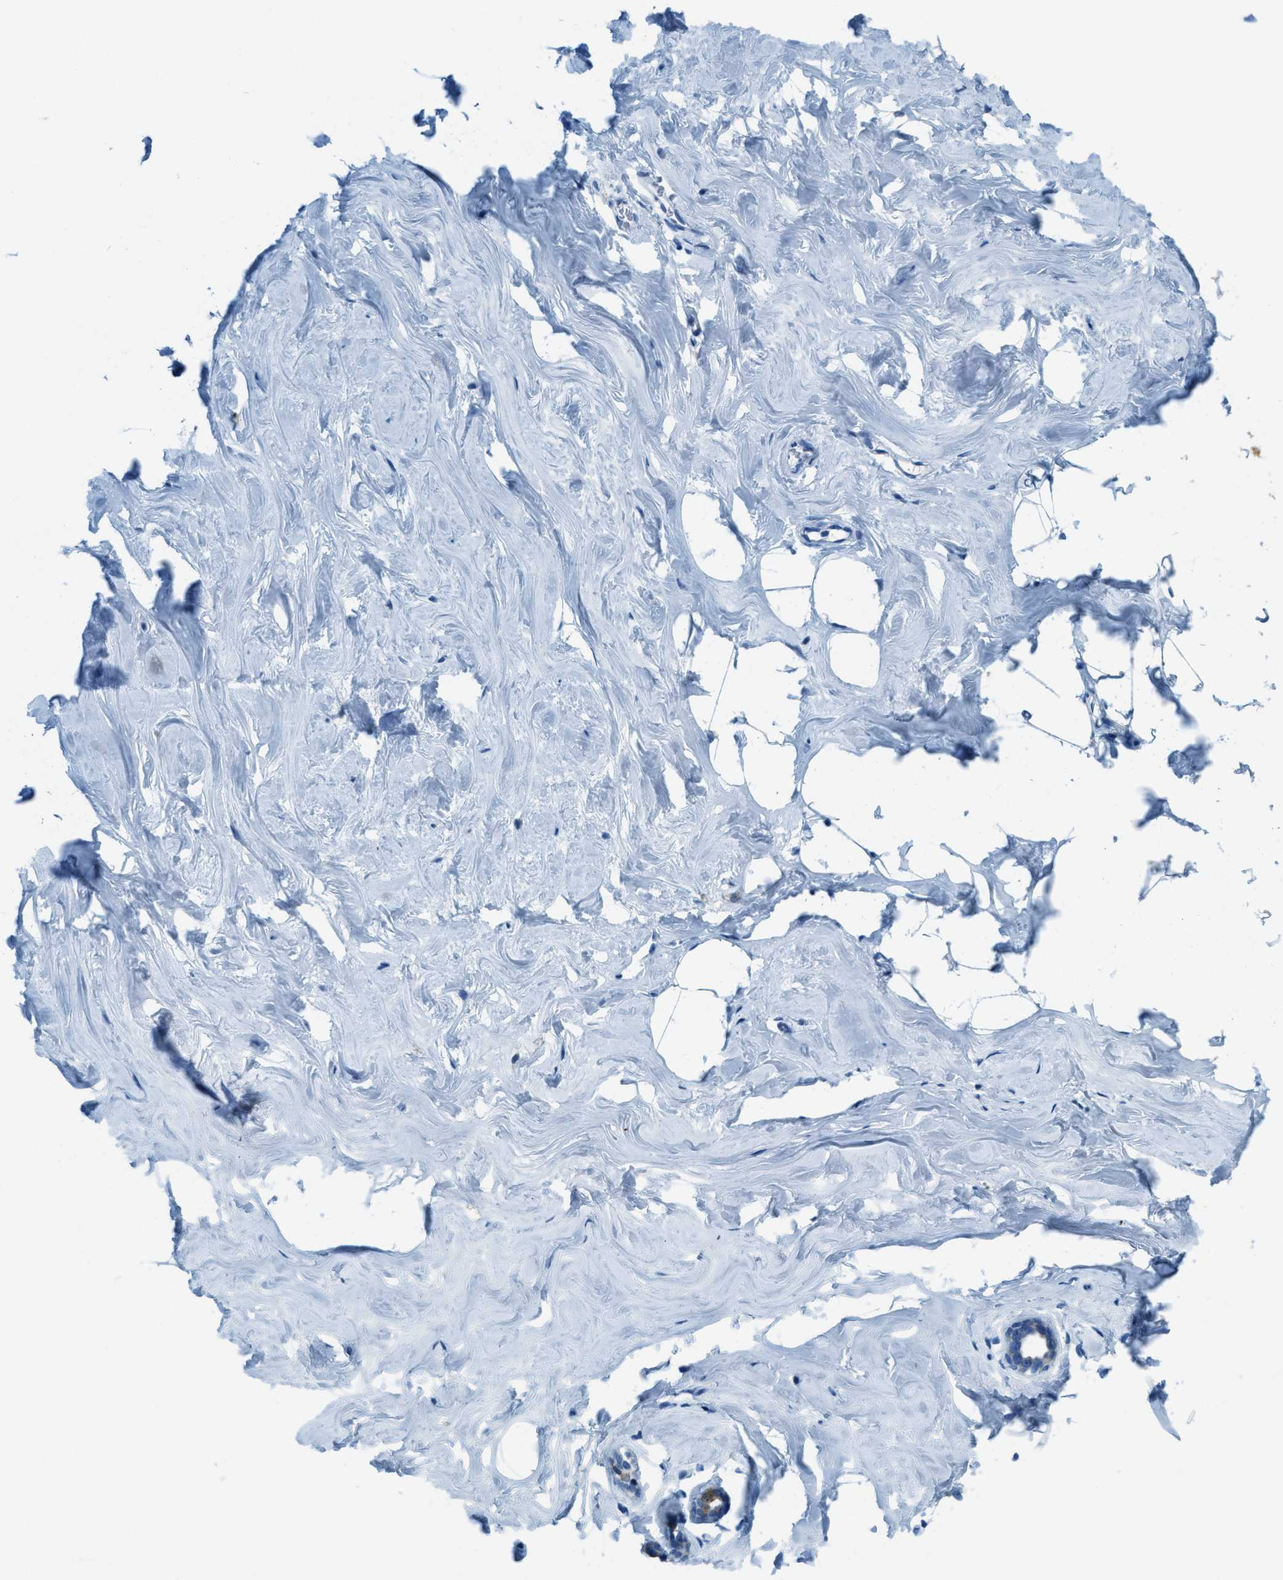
{"staining": {"intensity": "moderate", "quantity": "25%-75%", "location": "cytoplasmic/membranous"}, "tissue": "adipose tissue", "cell_type": "Adipocytes", "image_type": "normal", "snomed": [{"axis": "morphology", "description": "Normal tissue, NOS"}, {"axis": "morphology", "description": "Fibrosis, NOS"}, {"axis": "topography", "description": "Breast"}, {"axis": "topography", "description": "Adipose tissue"}], "caption": "Adipose tissue stained for a protein demonstrates moderate cytoplasmic/membranous positivity in adipocytes. The protein of interest is stained brown, and the nuclei are stained in blue (DAB (3,3'-diaminobenzidine) IHC with brightfield microscopy, high magnification).", "gene": "MATCAP2", "patient": {"sex": "female", "age": 39}}